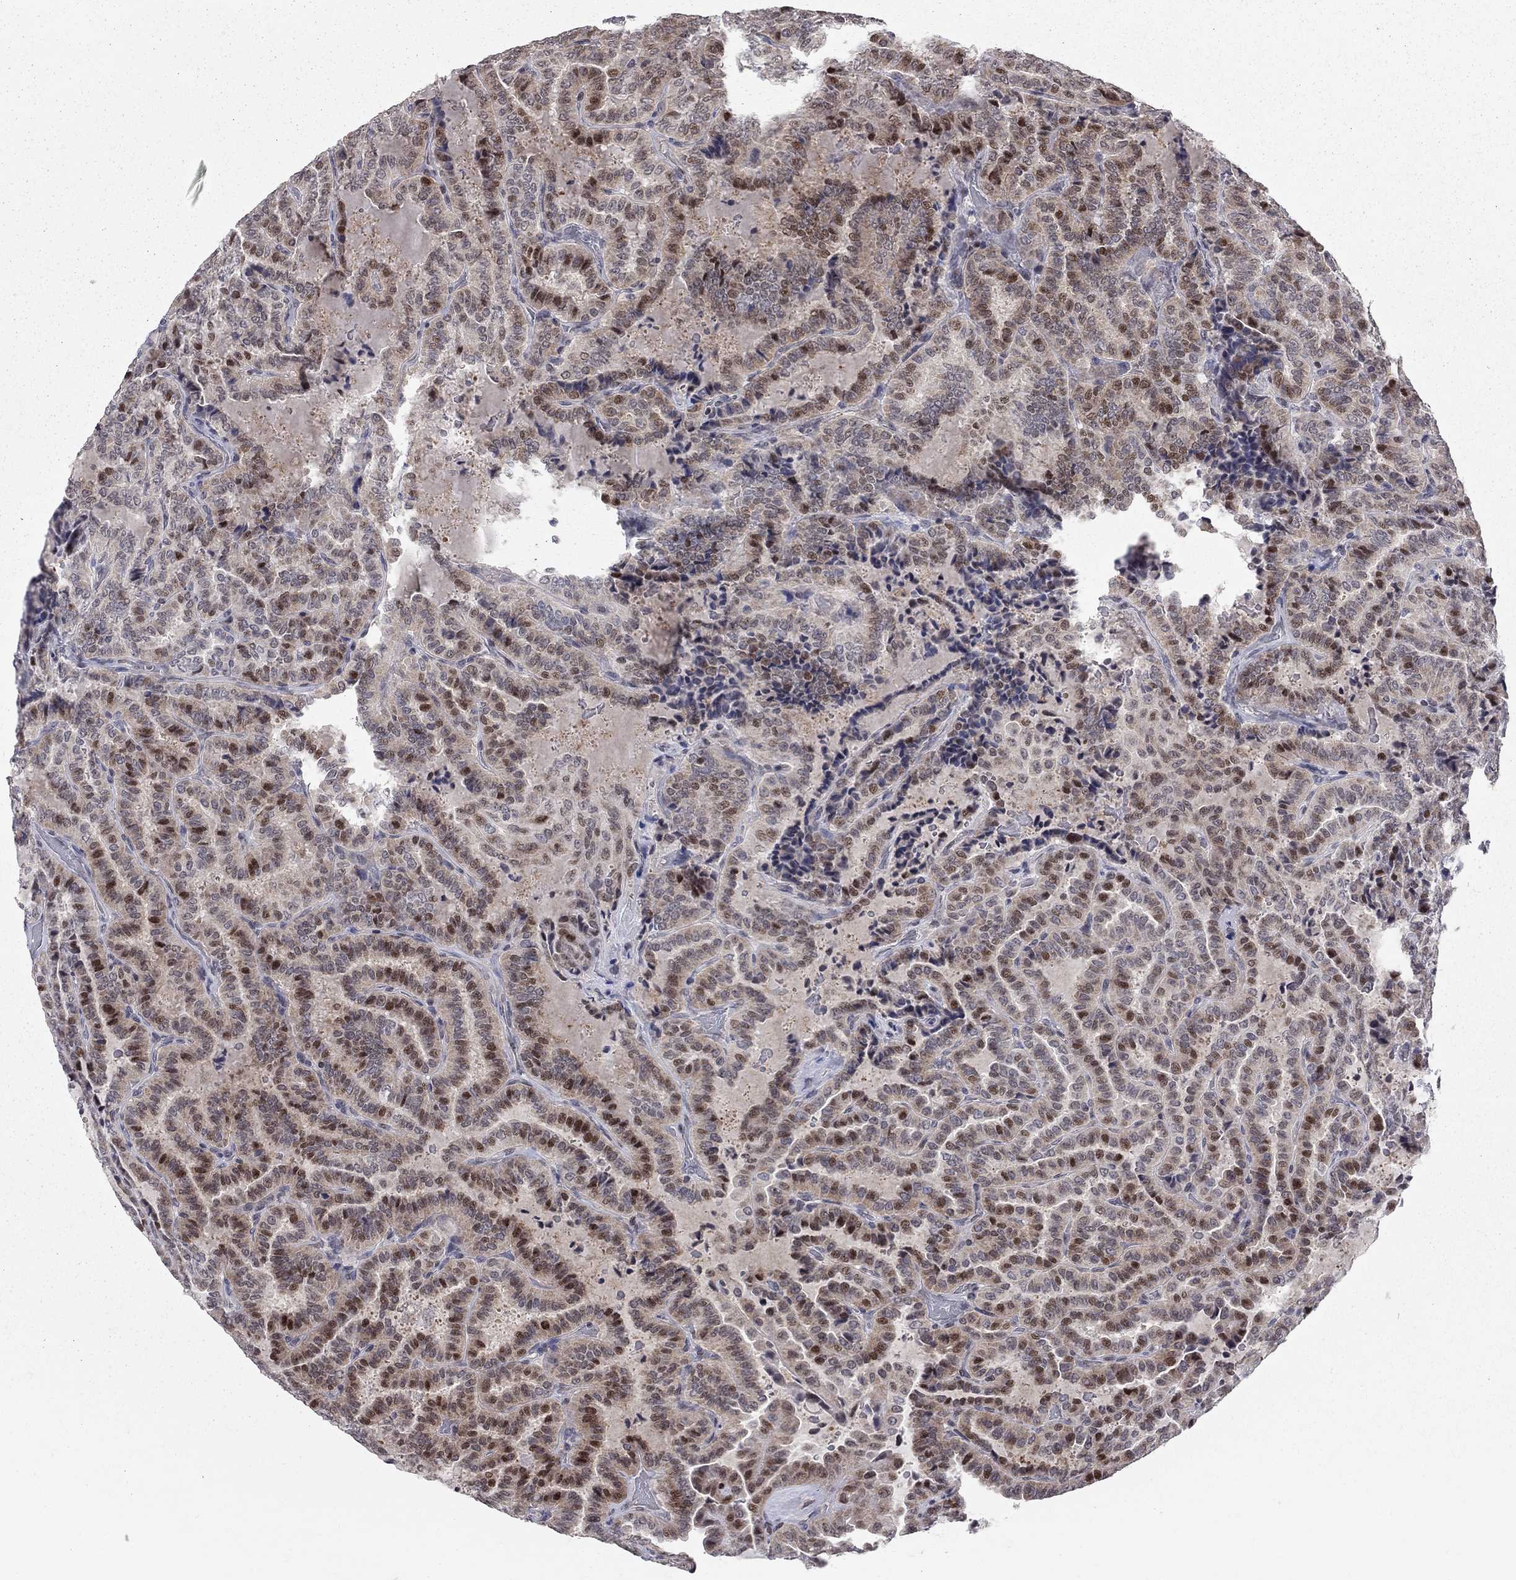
{"staining": {"intensity": "strong", "quantity": "<25%", "location": "nuclear"}, "tissue": "thyroid cancer", "cell_type": "Tumor cells", "image_type": "cancer", "snomed": [{"axis": "morphology", "description": "Papillary adenocarcinoma, NOS"}, {"axis": "topography", "description": "Thyroid gland"}], "caption": "There is medium levels of strong nuclear staining in tumor cells of thyroid cancer, as demonstrated by immunohistochemical staining (brown color).", "gene": "HDAC3", "patient": {"sex": "female", "age": 39}}